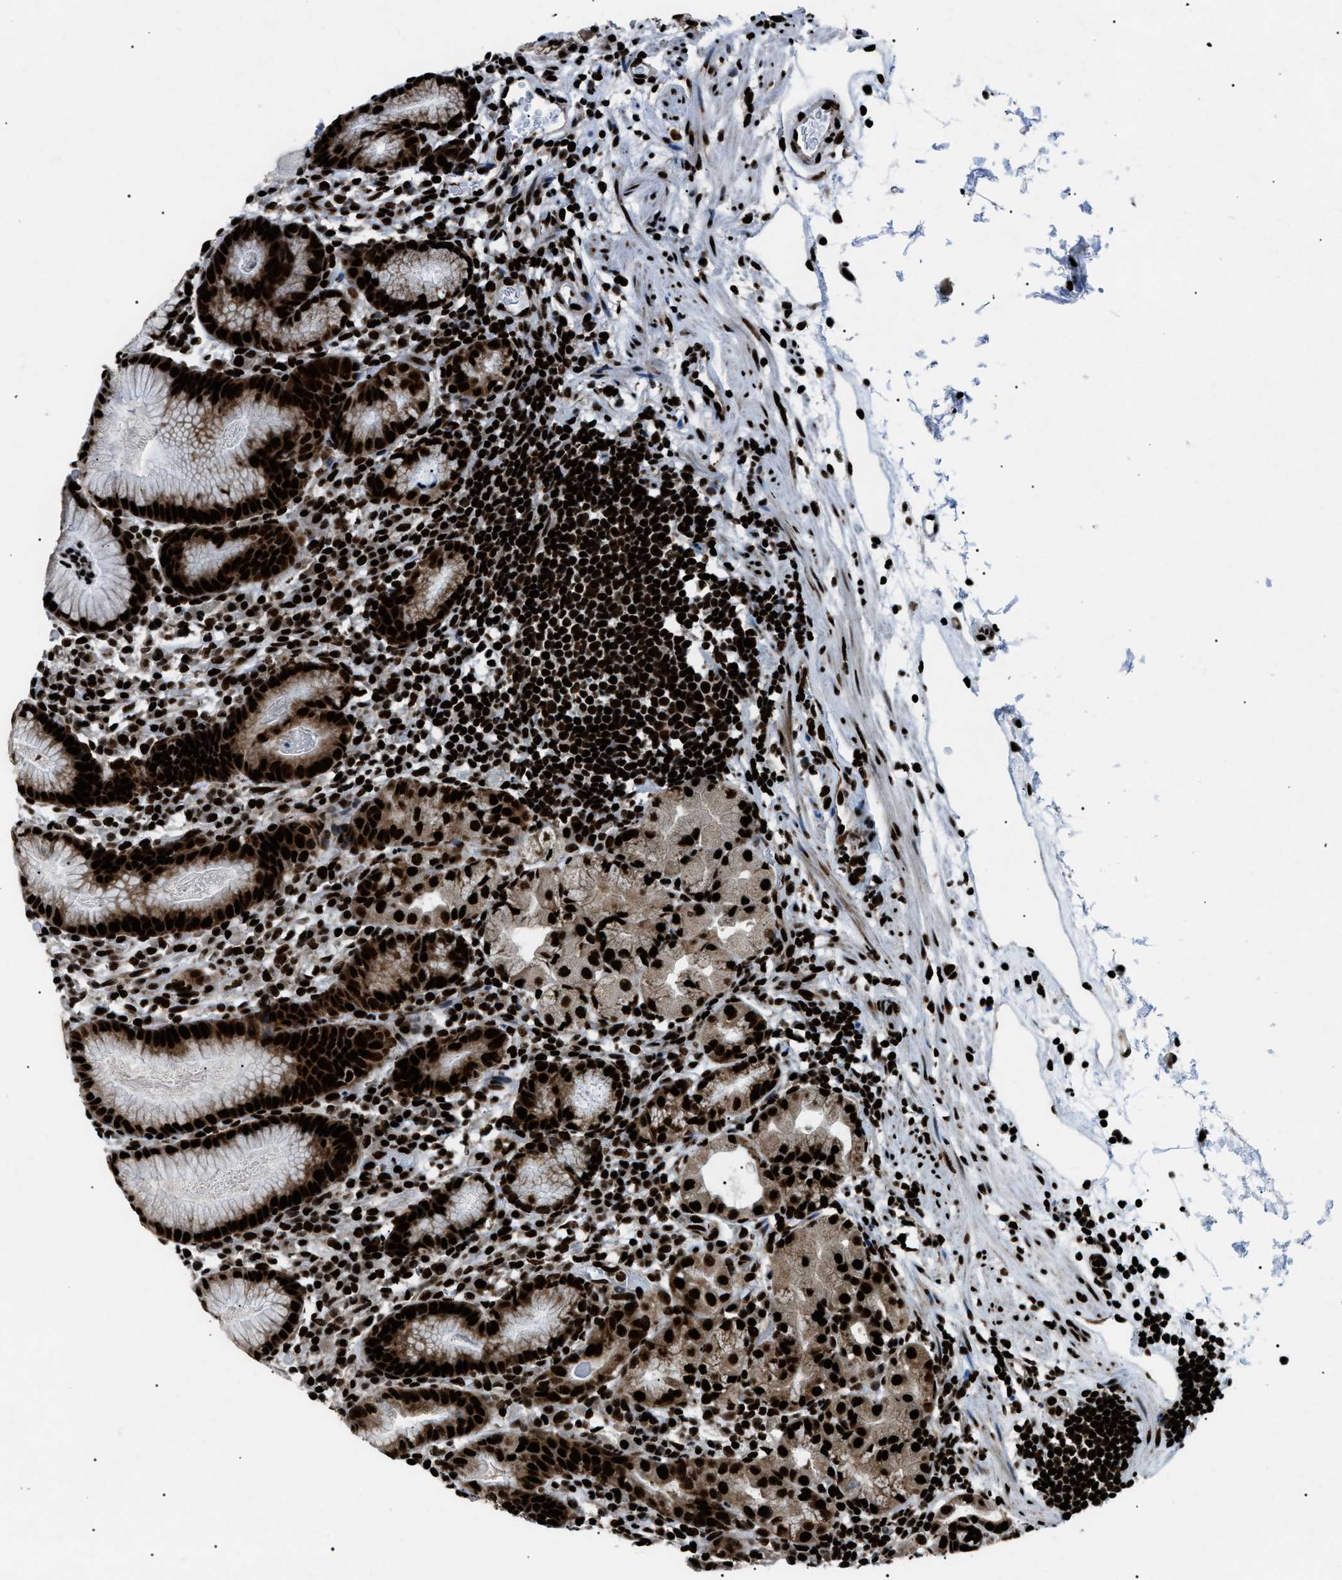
{"staining": {"intensity": "strong", "quantity": ">75%", "location": "cytoplasmic/membranous,nuclear"}, "tissue": "stomach", "cell_type": "Glandular cells", "image_type": "normal", "snomed": [{"axis": "morphology", "description": "Normal tissue, NOS"}, {"axis": "topography", "description": "Stomach"}, {"axis": "topography", "description": "Stomach, lower"}], "caption": "Glandular cells display strong cytoplasmic/membranous,nuclear expression in about >75% of cells in unremarkable stomach. The protein is stained brown, and the nuclei are stained in blue (DAB (3,3'-diaminobenzidine) IHC with brightfield microscopy, high magnification).", "gene": "HNRNPK", "patient": {"sex": "female", "age": 75}}